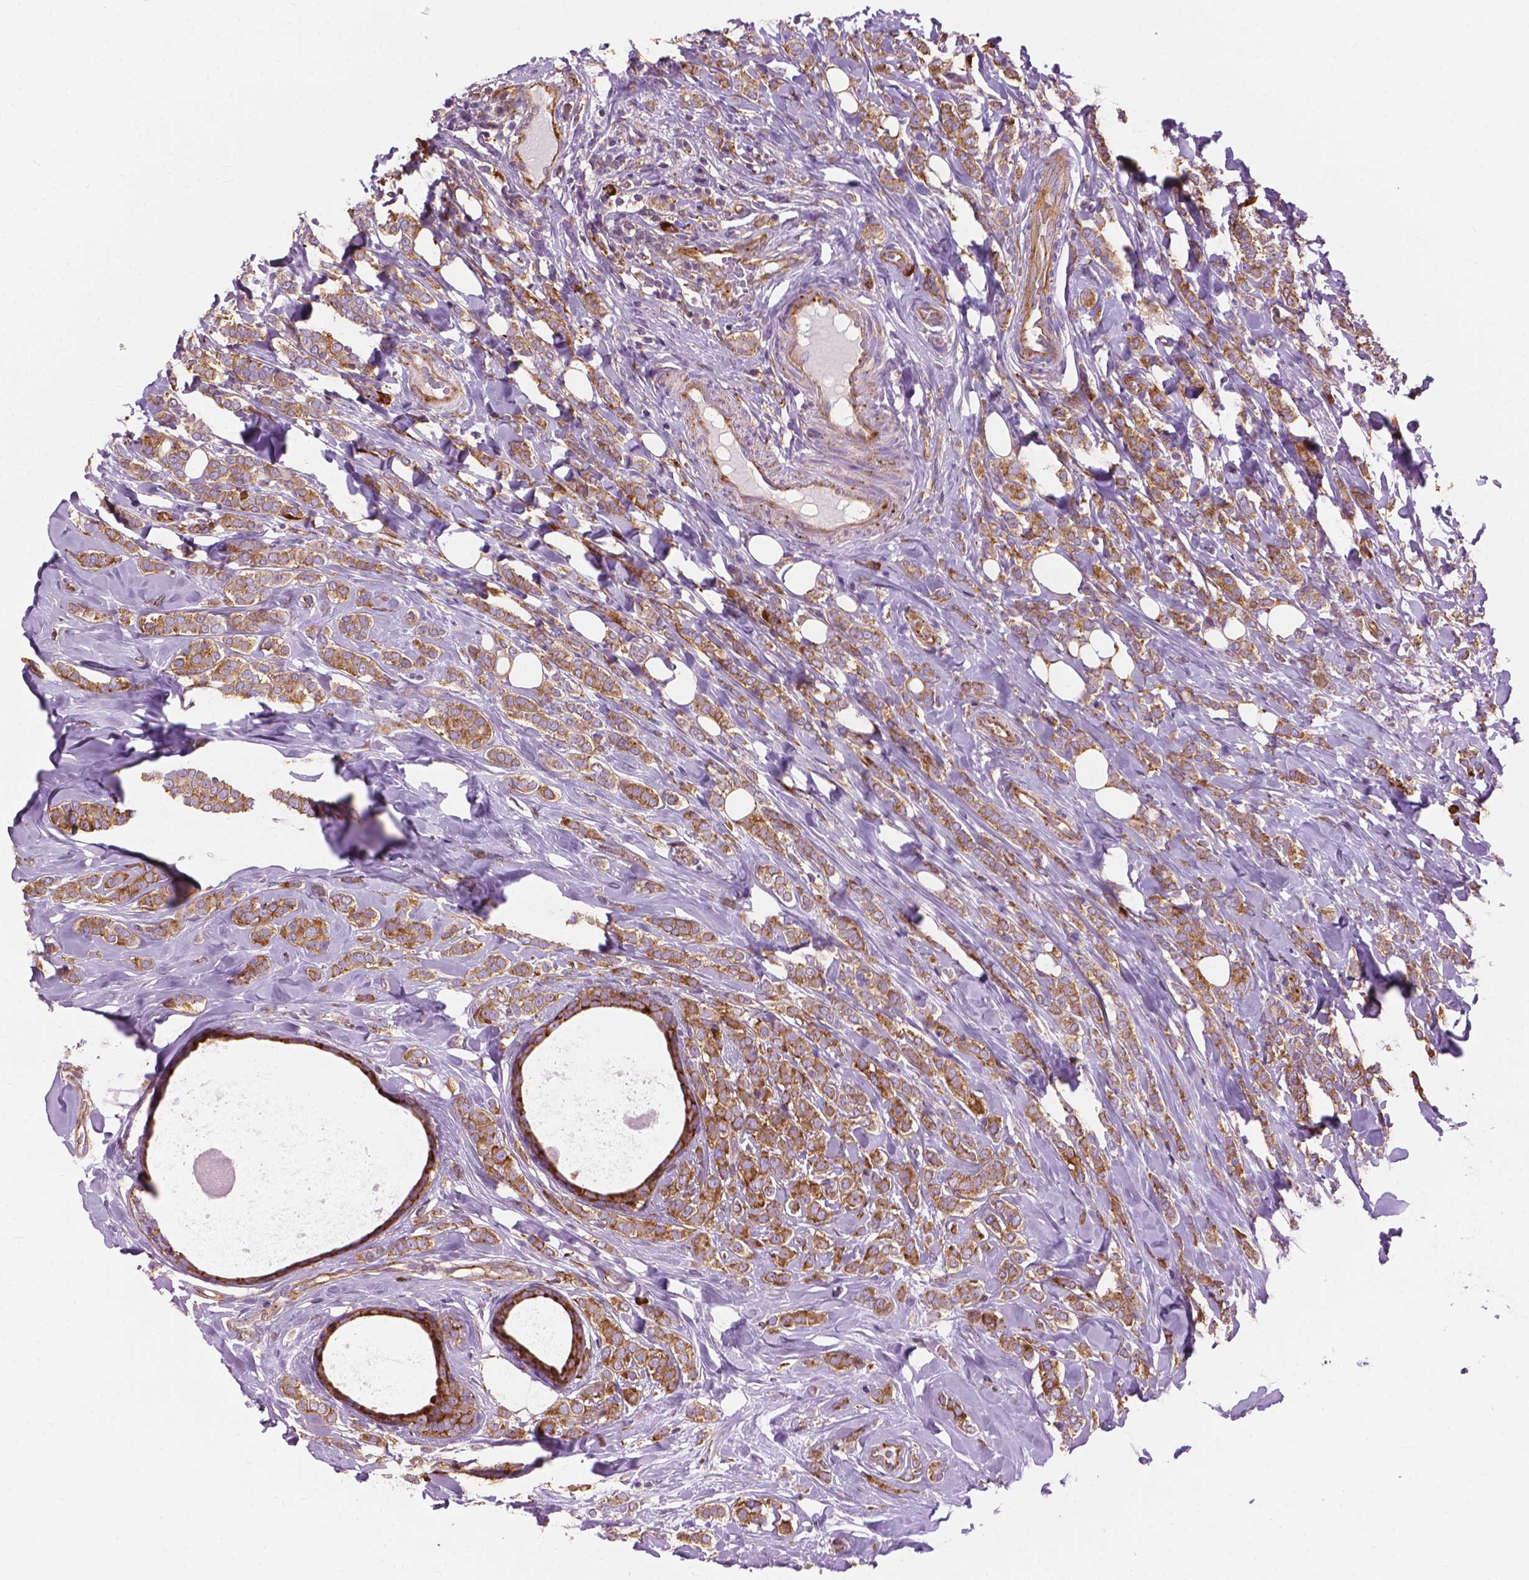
{"staining": {"intensity": "moderate", "quantity": ">75%", "location": "cytoplasmic/membranous"}, "tissue": "breast cancer", "cell_type": "Tumor cells", "image_type": "cancer", "snomed": [{"axis": "morphology", "description": "Lobular carcinoma"}, {"axis": "topography", "description": "Breast"}], "caption": "A brown stain labels moderate cytoplasmic/membranous expression of a protein in human breast cancer (lobular carcinoma) tumor cells. (DAB = brown stain, brightfield microscopy at high magnification).", "gene": "RPL37A", "patient": {"sex": "female", "age": 49}}